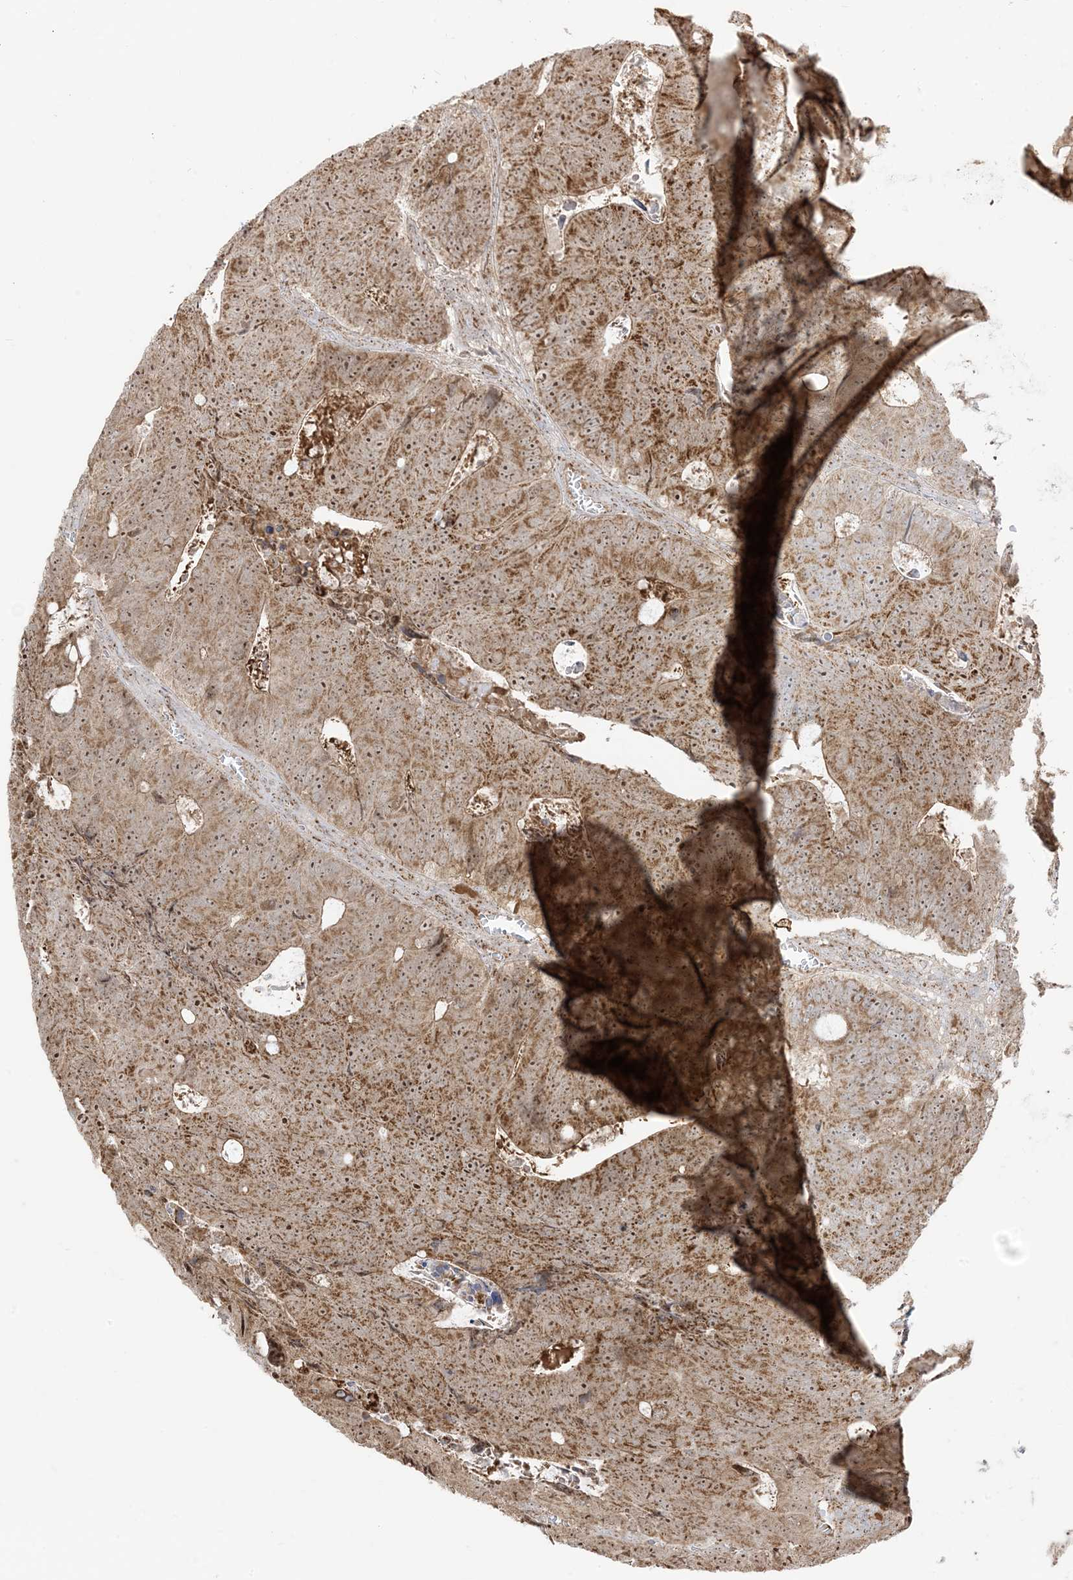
{"staining": {"intensity": "moderate", "quantity": ">75%", "location": "cytoplasmic/membranous,nuclear"}, "tissue": "colorectal cancer", "cell_type": "Tumor cells", "image_type": "cancer", "snomed": [{"axis": "morphology", "description": "Adenocarcinoma, NOS"}, {"axis": "topography", "description": "Colon"}], "caption": "Moderate cytoplasmic/membranous and nuclear staining is appreciated in approximately >75% of tumor cells in adenocarcinoma (colorectal).", "gene": "MAPKBP1", "patient": {"sex": "male", "age": 87}}